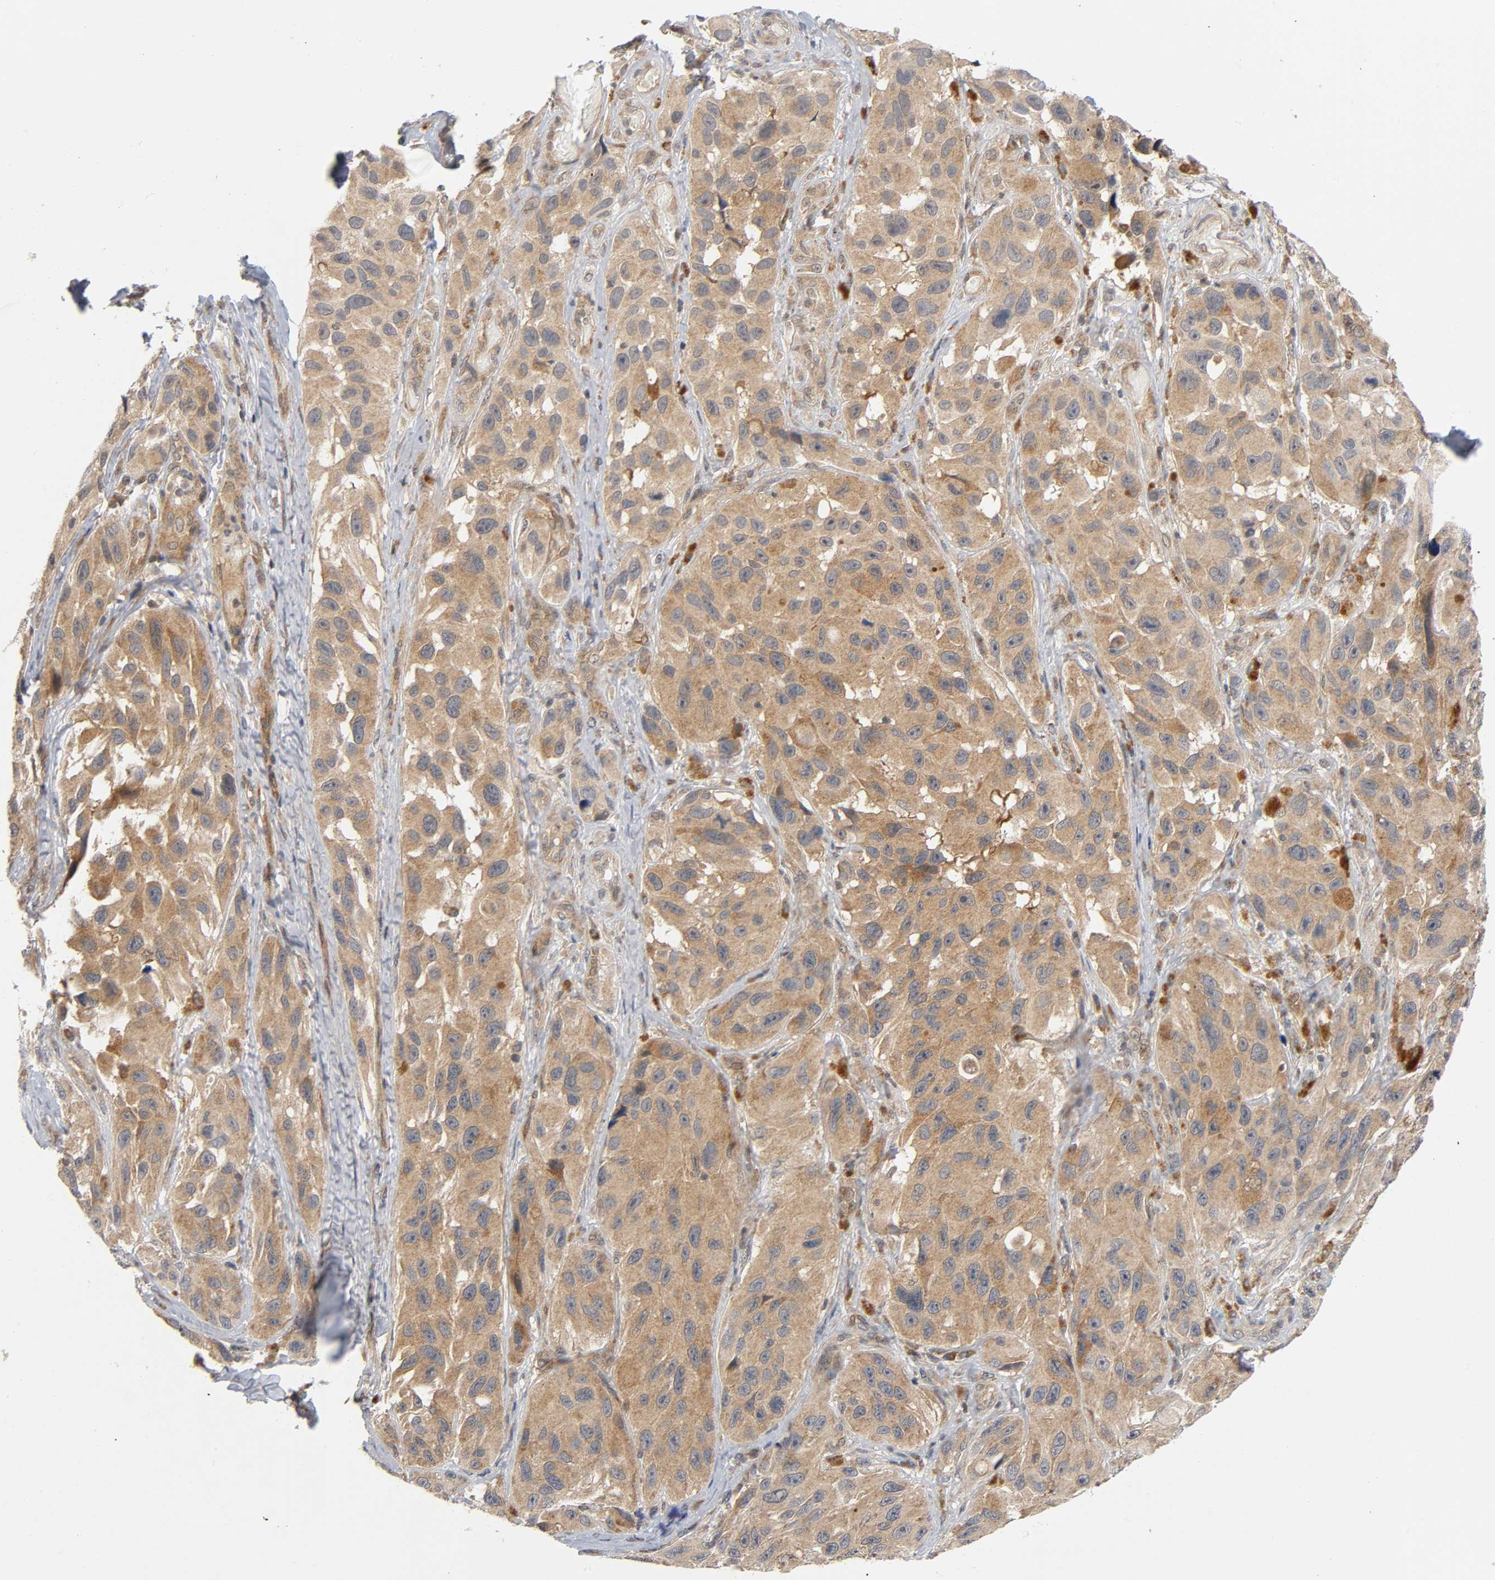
{"staining": {"intensity": "moderate", "quantity": ">75%", "location": "cytoplasmic/membranous"}, "tissue": "melanoma", "cell_type": "Tumor cells", "image_type": "cancer", "snomed": [{"axis": "morphology", "description": "Malignant melanoma, NOS"}, {"axis": "topography", "description": "Skin"}], "caption": "Tumor cells demonstrate medium levels of moderate cytoplasmic/membranous positivity in approximately >75% of cells in malignant melanoma. (DAB (3,3'-diaminobenzidine) IHC with brightfield microscopy, high magnification).", "gene": "MAPK8", "patient": {"sex": "female", "age": 73}}